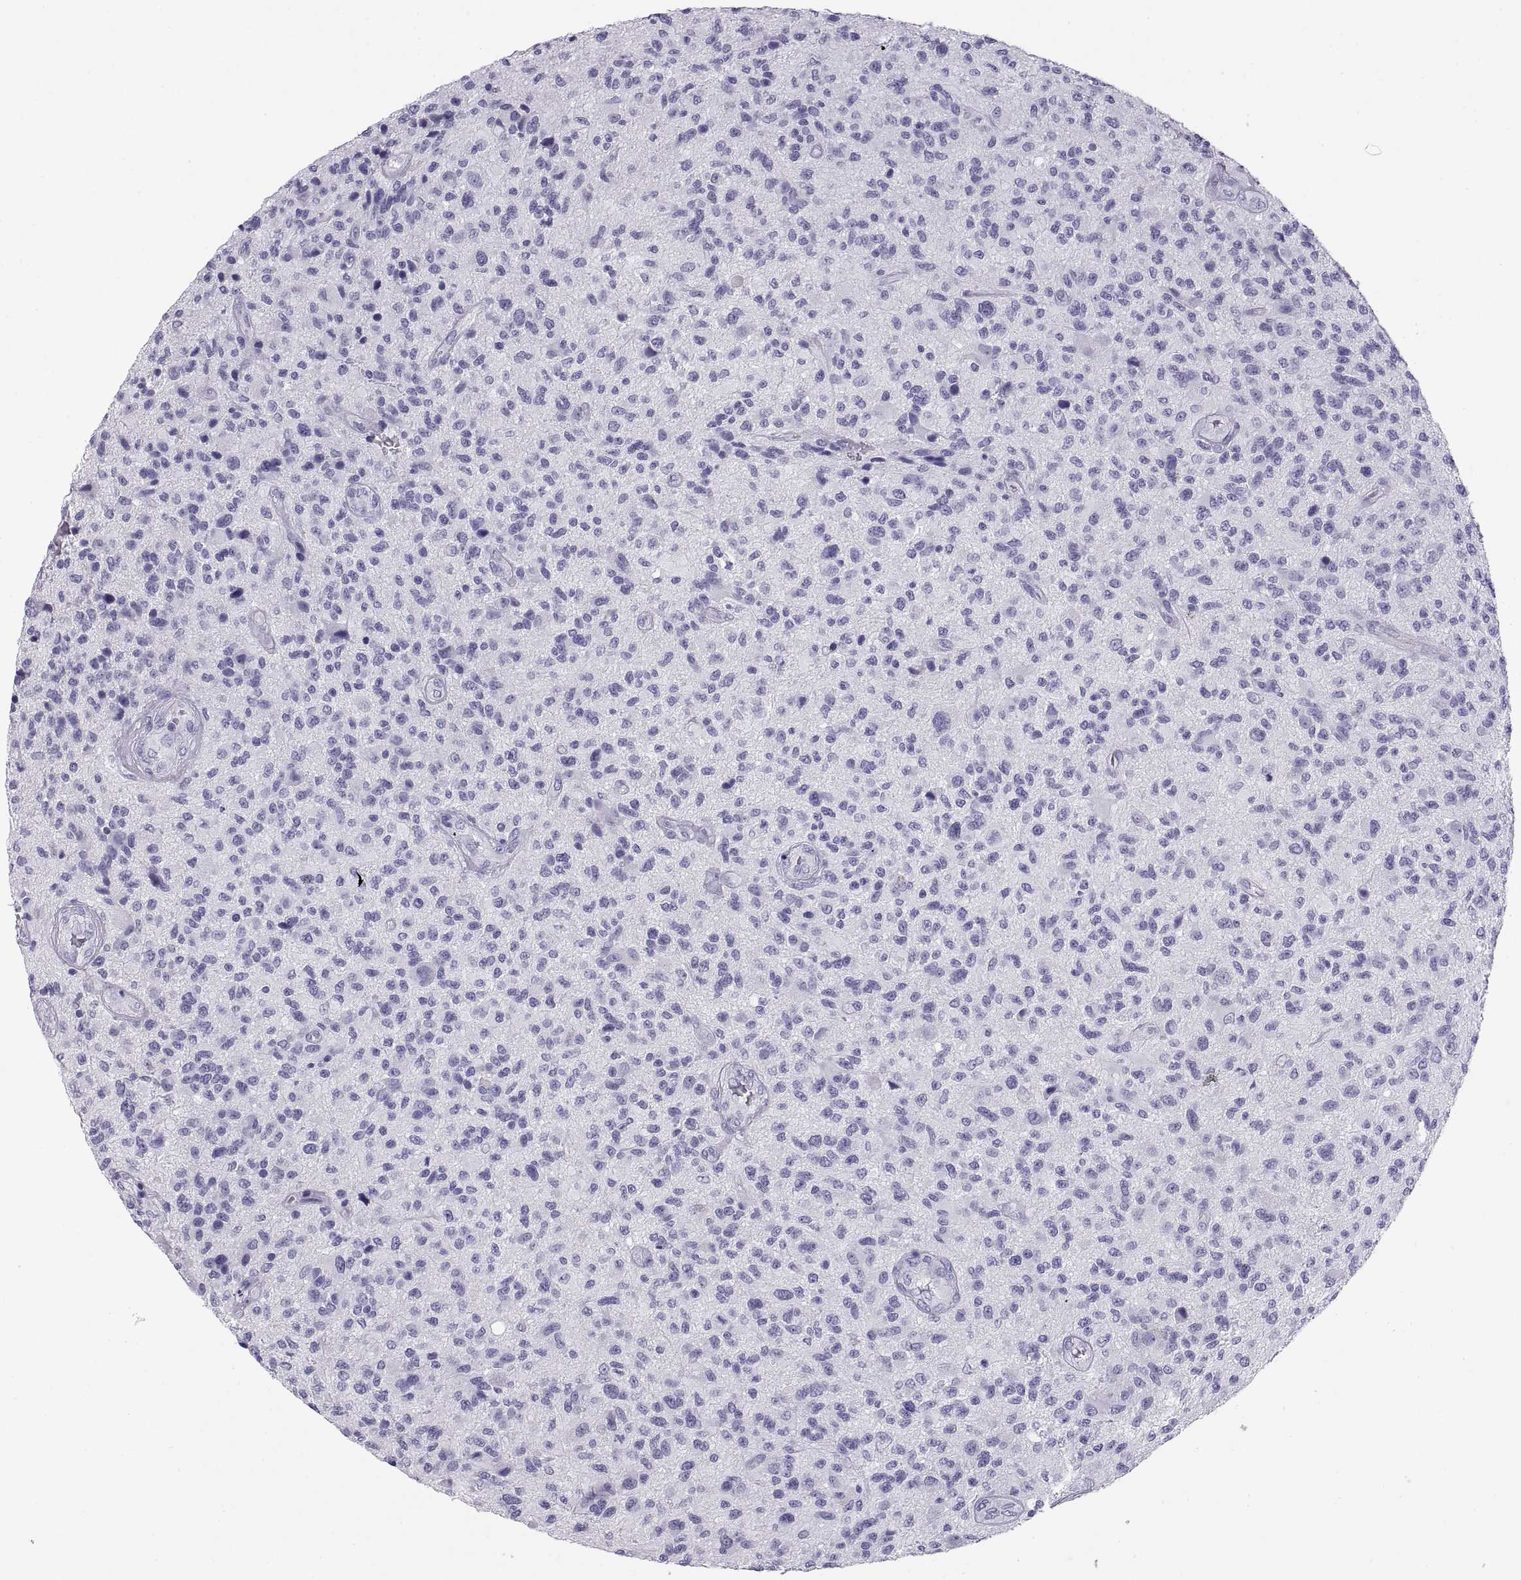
{"staining": {"intensity": "negative", "quantity": "none", "location": "none"}, "tissue": "glioma", "cell_type": "Tumor cells", "image_type": "cancer", "snomed": [{"axis": "morphology", "description": "Glioma, malignant, High grade"}, {"axis": "topography", "description": "Brain"}], "caption": "Human glioma stained for a protein using immunohistochemistry (IHC) displays no staining in tumor cells.", "gene": "CT47A10", "patient": {"sex": "male", "age": 47}}